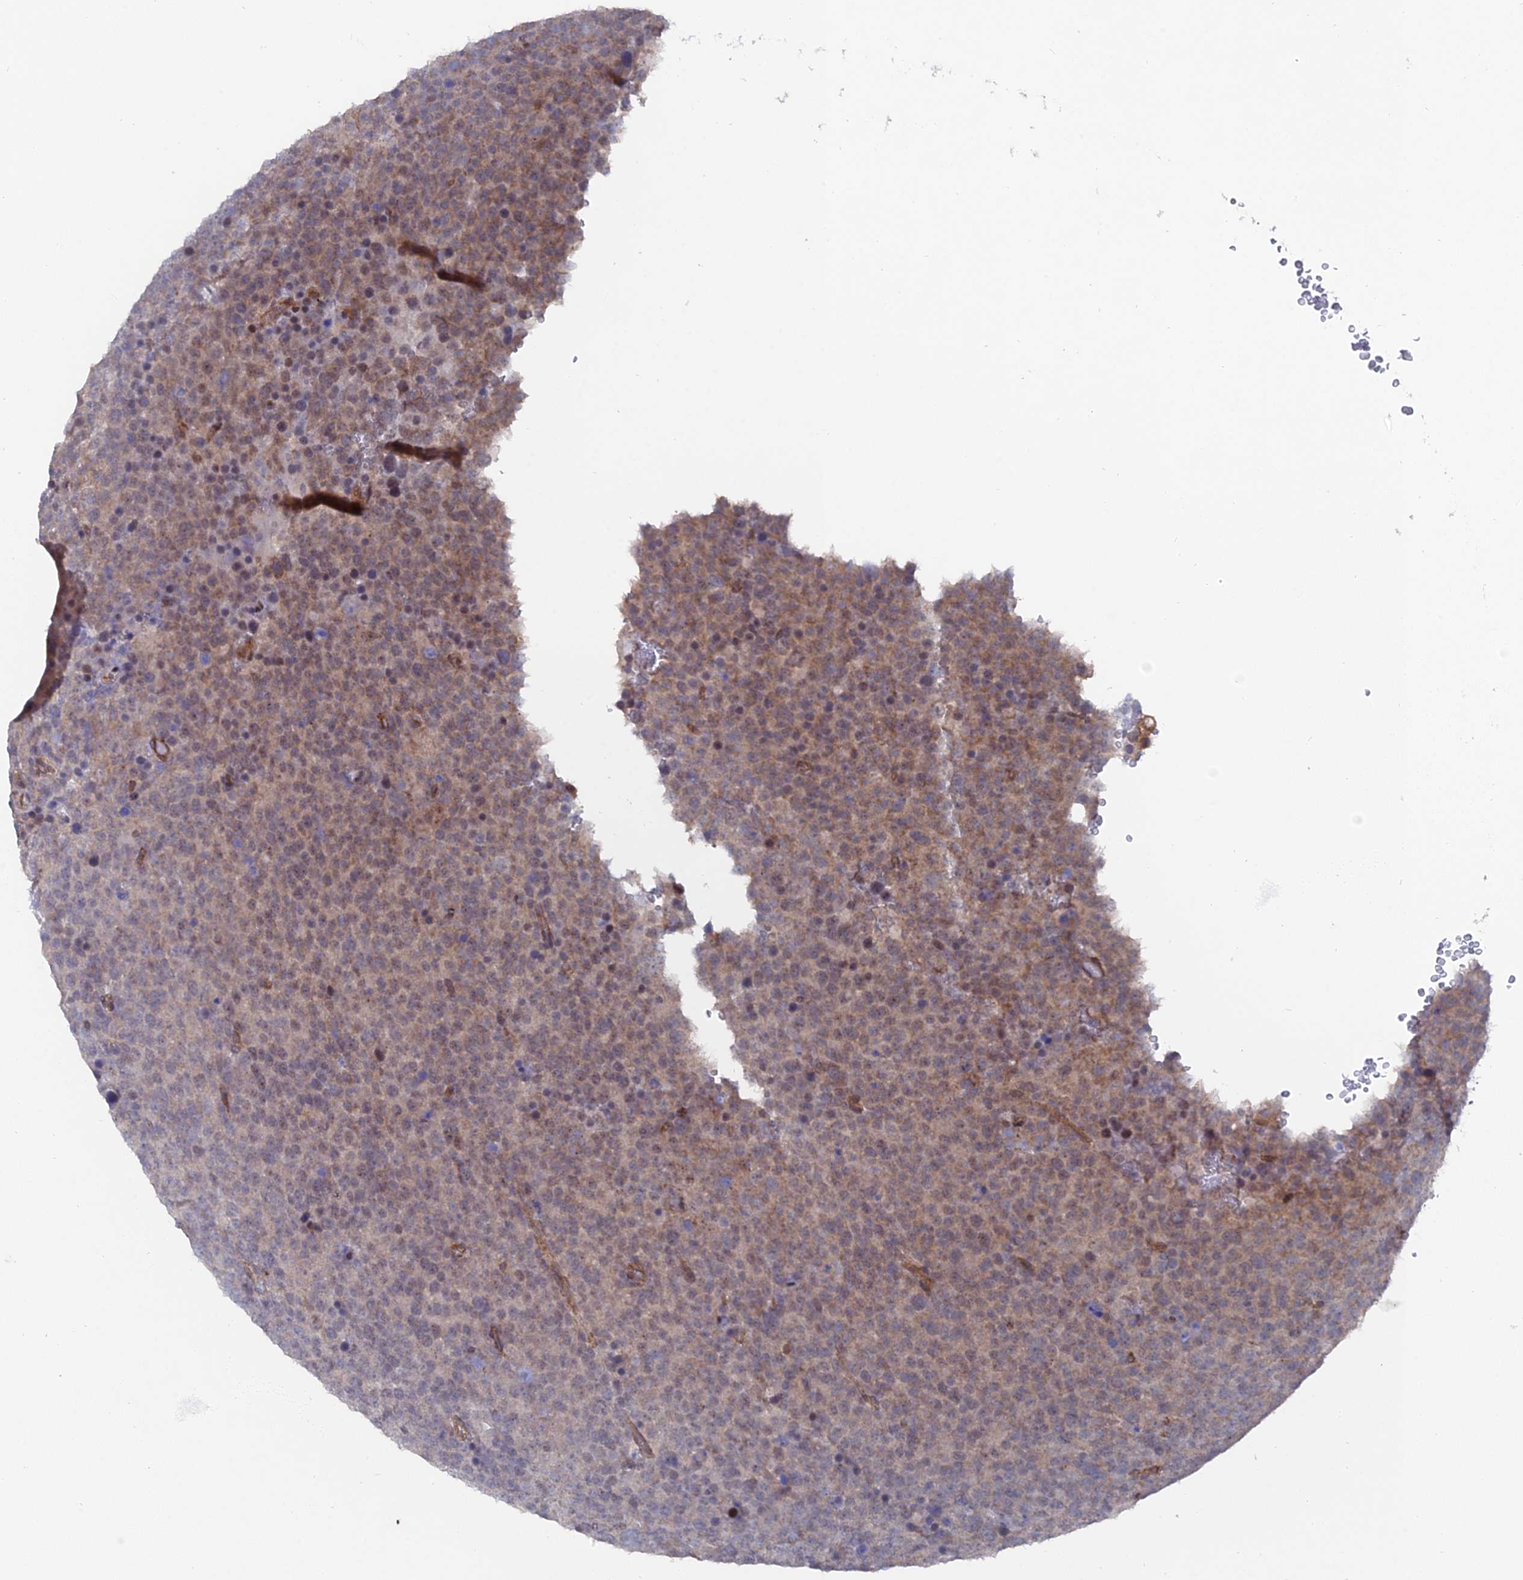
{"staining": {"intensity": "weak", "quantity": "25%-75%", "location": "cytoplasmic/membranous"}, "tissue": "testis cancer", "cell_type": "Tumor cells", "image_type": "cancer", "snomed": [{"axis": "morphology", "description": "Seminoma, NOS"}, {"axis": "topography", "description": "Testis"}], "caption": "A brown stain shows weak cytoplasmic/membranous expression of a protein in testis seminoma tumor cells. (DAB (3,3'-diaminobenzidine) = brown stain, brightfield microscopy at high magnification).", "gene": "UNC5D", "patient": {"sex": "male", "age": 71}}